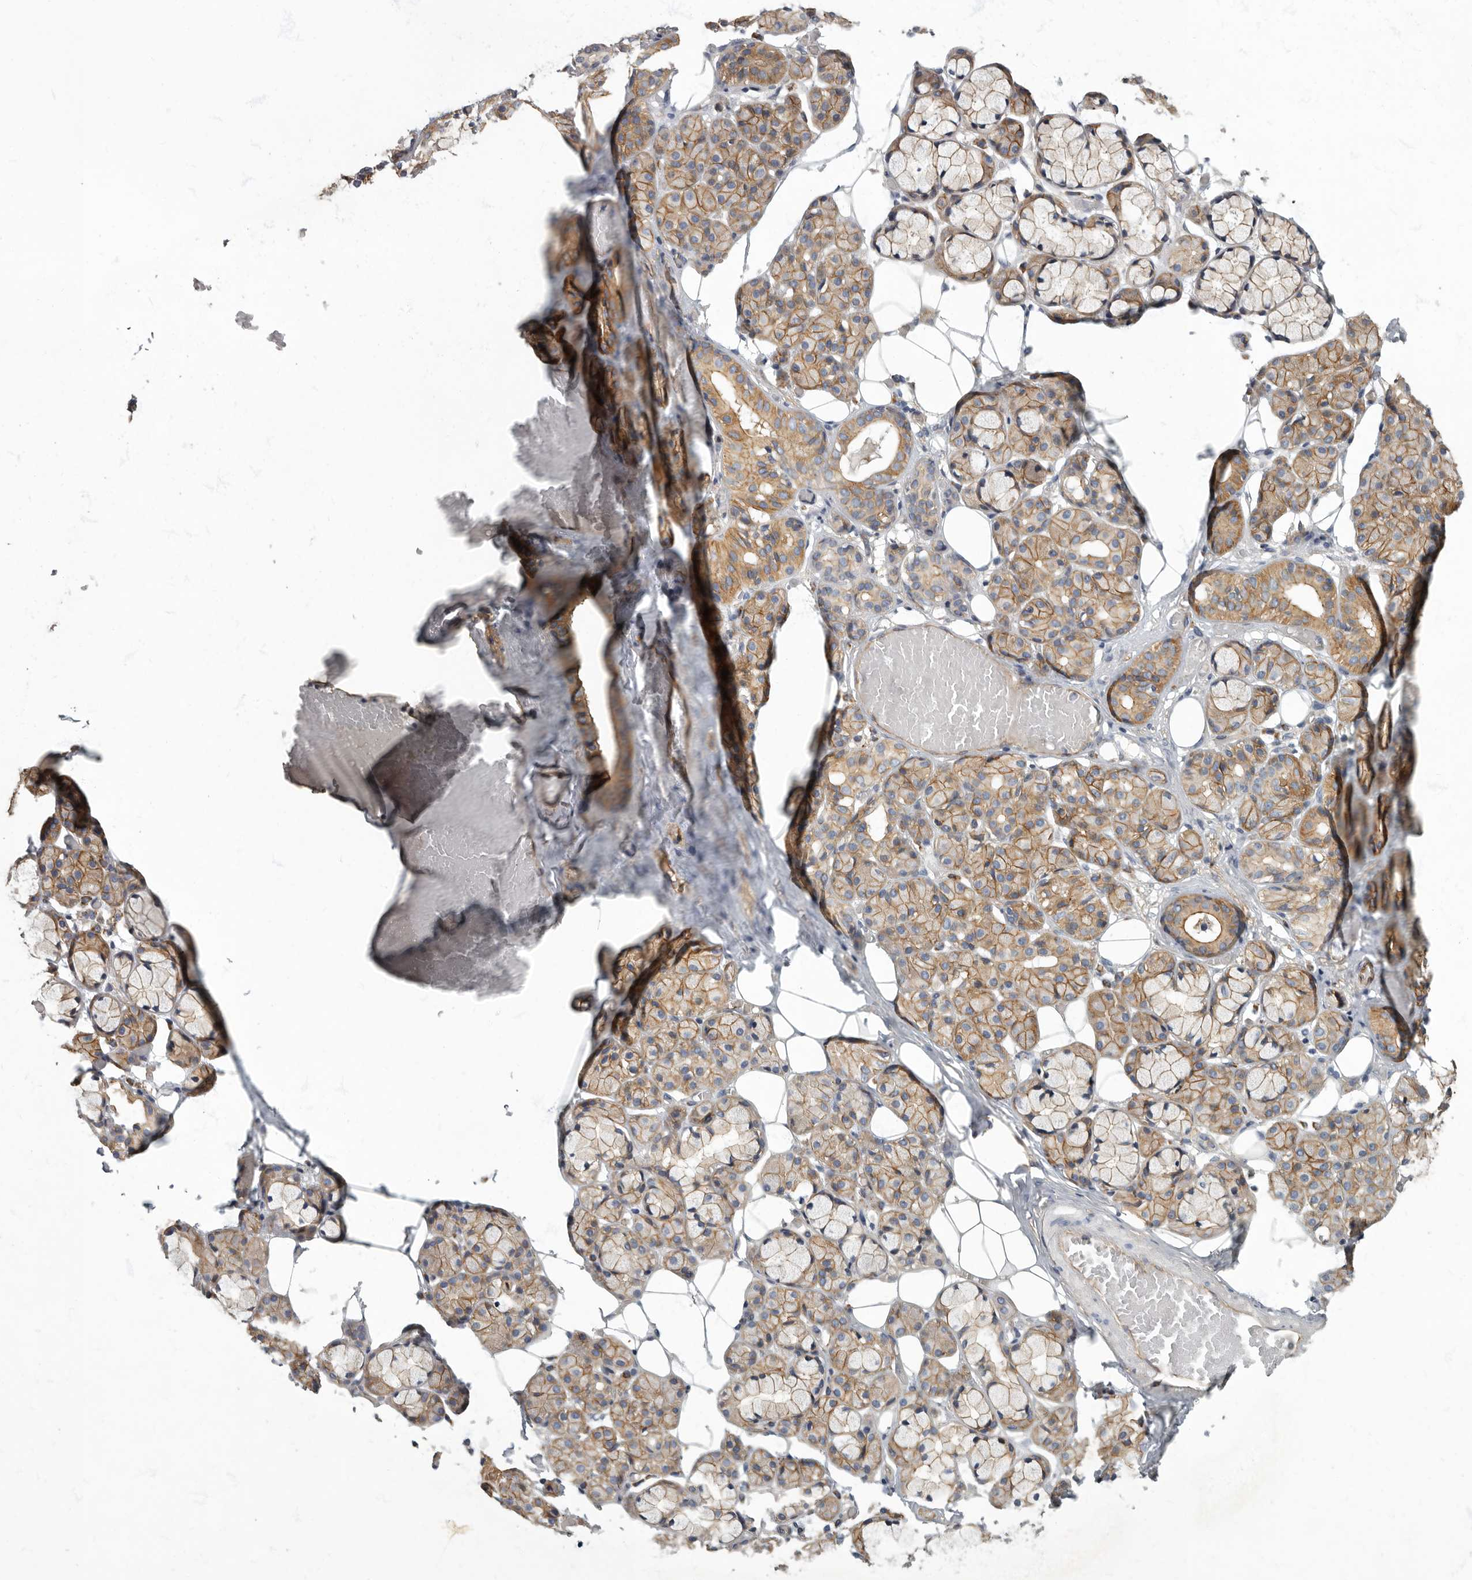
{"staining": {"intensity": "moderate", "quantity": ">75%", "location": "cytoplasmic/membranous"}, "tissue": "salivary gland", "cell_type": "Glandular cells", "image_type": "normal", "snomed": [{"axis": "morphology", "description": "Normal tissue, NOS"}, {"axis": "topography", "description": "Salivary gland"}], "caption": "About >75% of glandular cells in unremarkable human salivary gland show moderate cytoplasmic/membranous protein positivity as visualized by brown immunohistochemical staining.", "gene": "PDK1", "patient": {"sex": "male", "age": 63}}